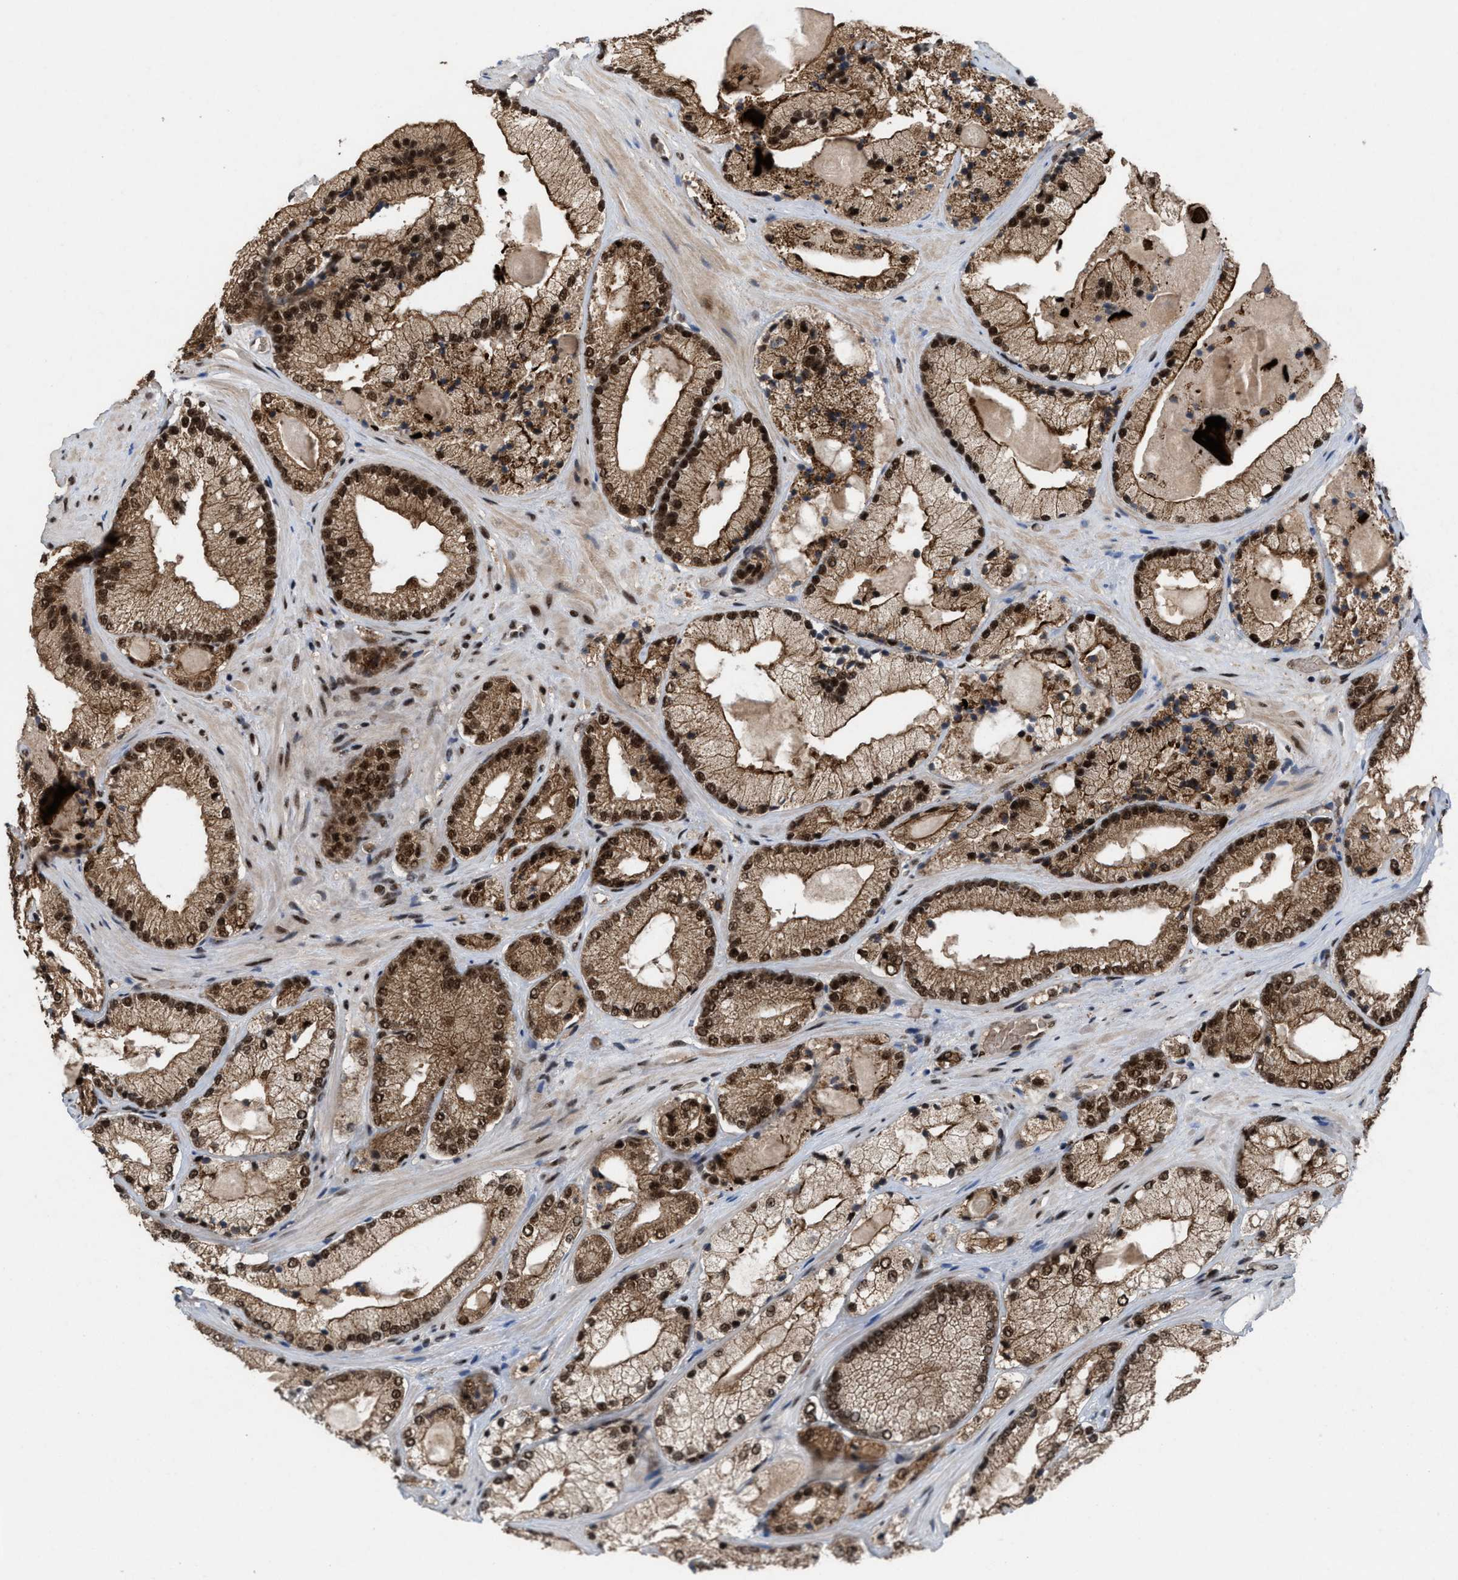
{"staining": {"intensity": "strong", "quantity": ">75%", "location": "cytoplasmic/membranous,nuclear"}, "tissue": "prostate cancer", "cell_type": "Tumor cells", "image_type": "cancer", "snomed": [{"axis": "morphology", "description": "Adenocarcinoma, Low grade"}, {"axis": "topography", "description": "Prostate"}], "caption": "Protein staining reveals strong cytoplasmic/membranous and nuclear staining in about >75% of tumor cells in prostate low-grade adenocarcinoma.", "gene": "PRPF4", "patient": {"sex": "male", "age": 65}}